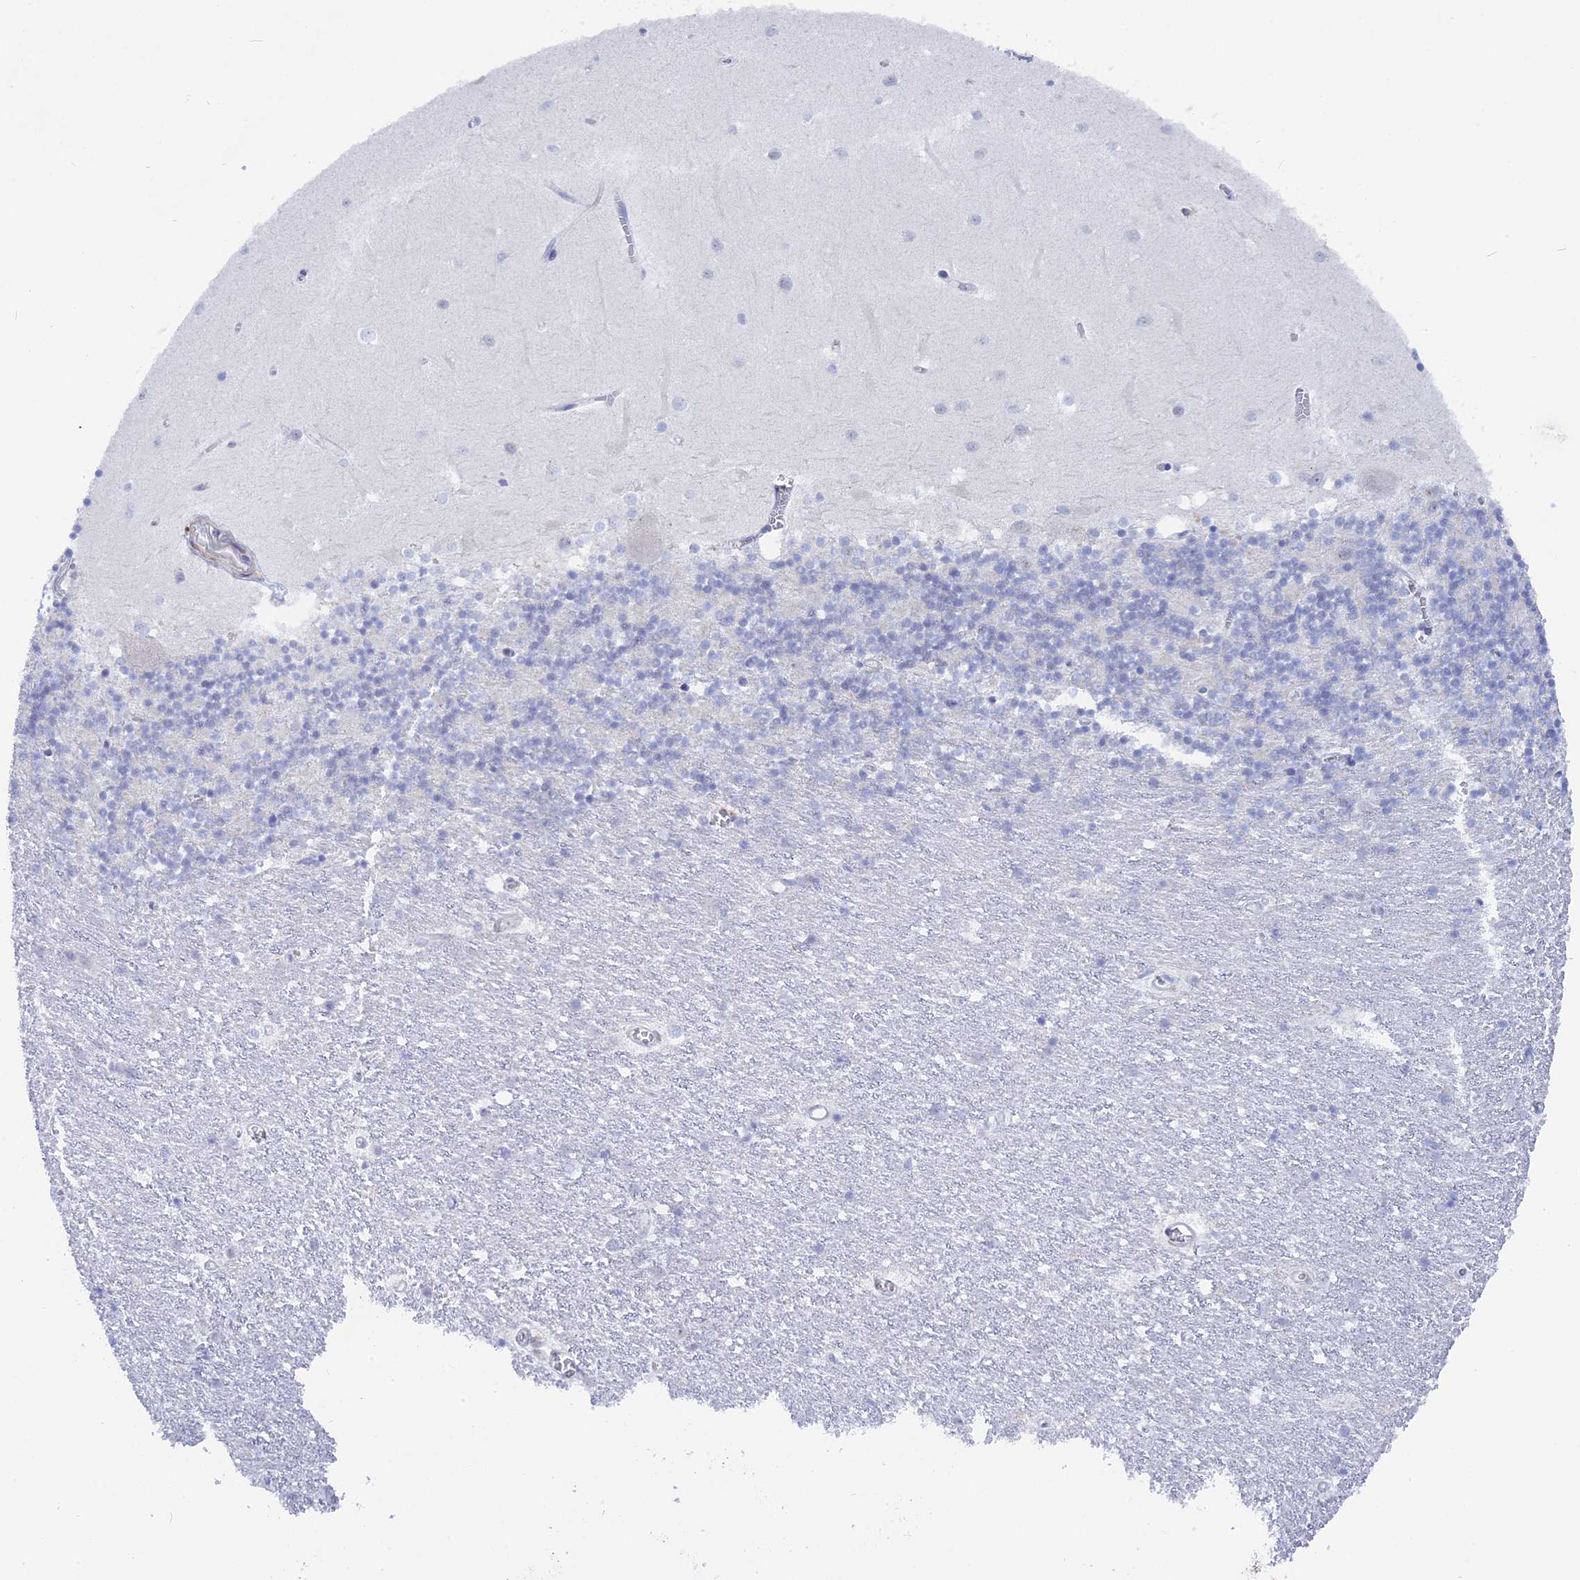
{"staining": {"intensity": "negative", "quantity": "none", "location": "none"}, "tissue": "cerebellum", "cell_type": "Cells in granular layer", "image_type": "normal", "snomed": [{"axis": "morphology", "description": "Normal tissue, NOS"}, {"axis": "topography", "description": "Cerebellum"}], "caption": "High magnification brightfield microscopy of benign cerebellum stained with DAB (brown) and counterstained with hematoxylin (blue): cells in granular layer show no significant positivity.", "gene": "BRD2", "patient": {"sex": "male", "age": 54}}